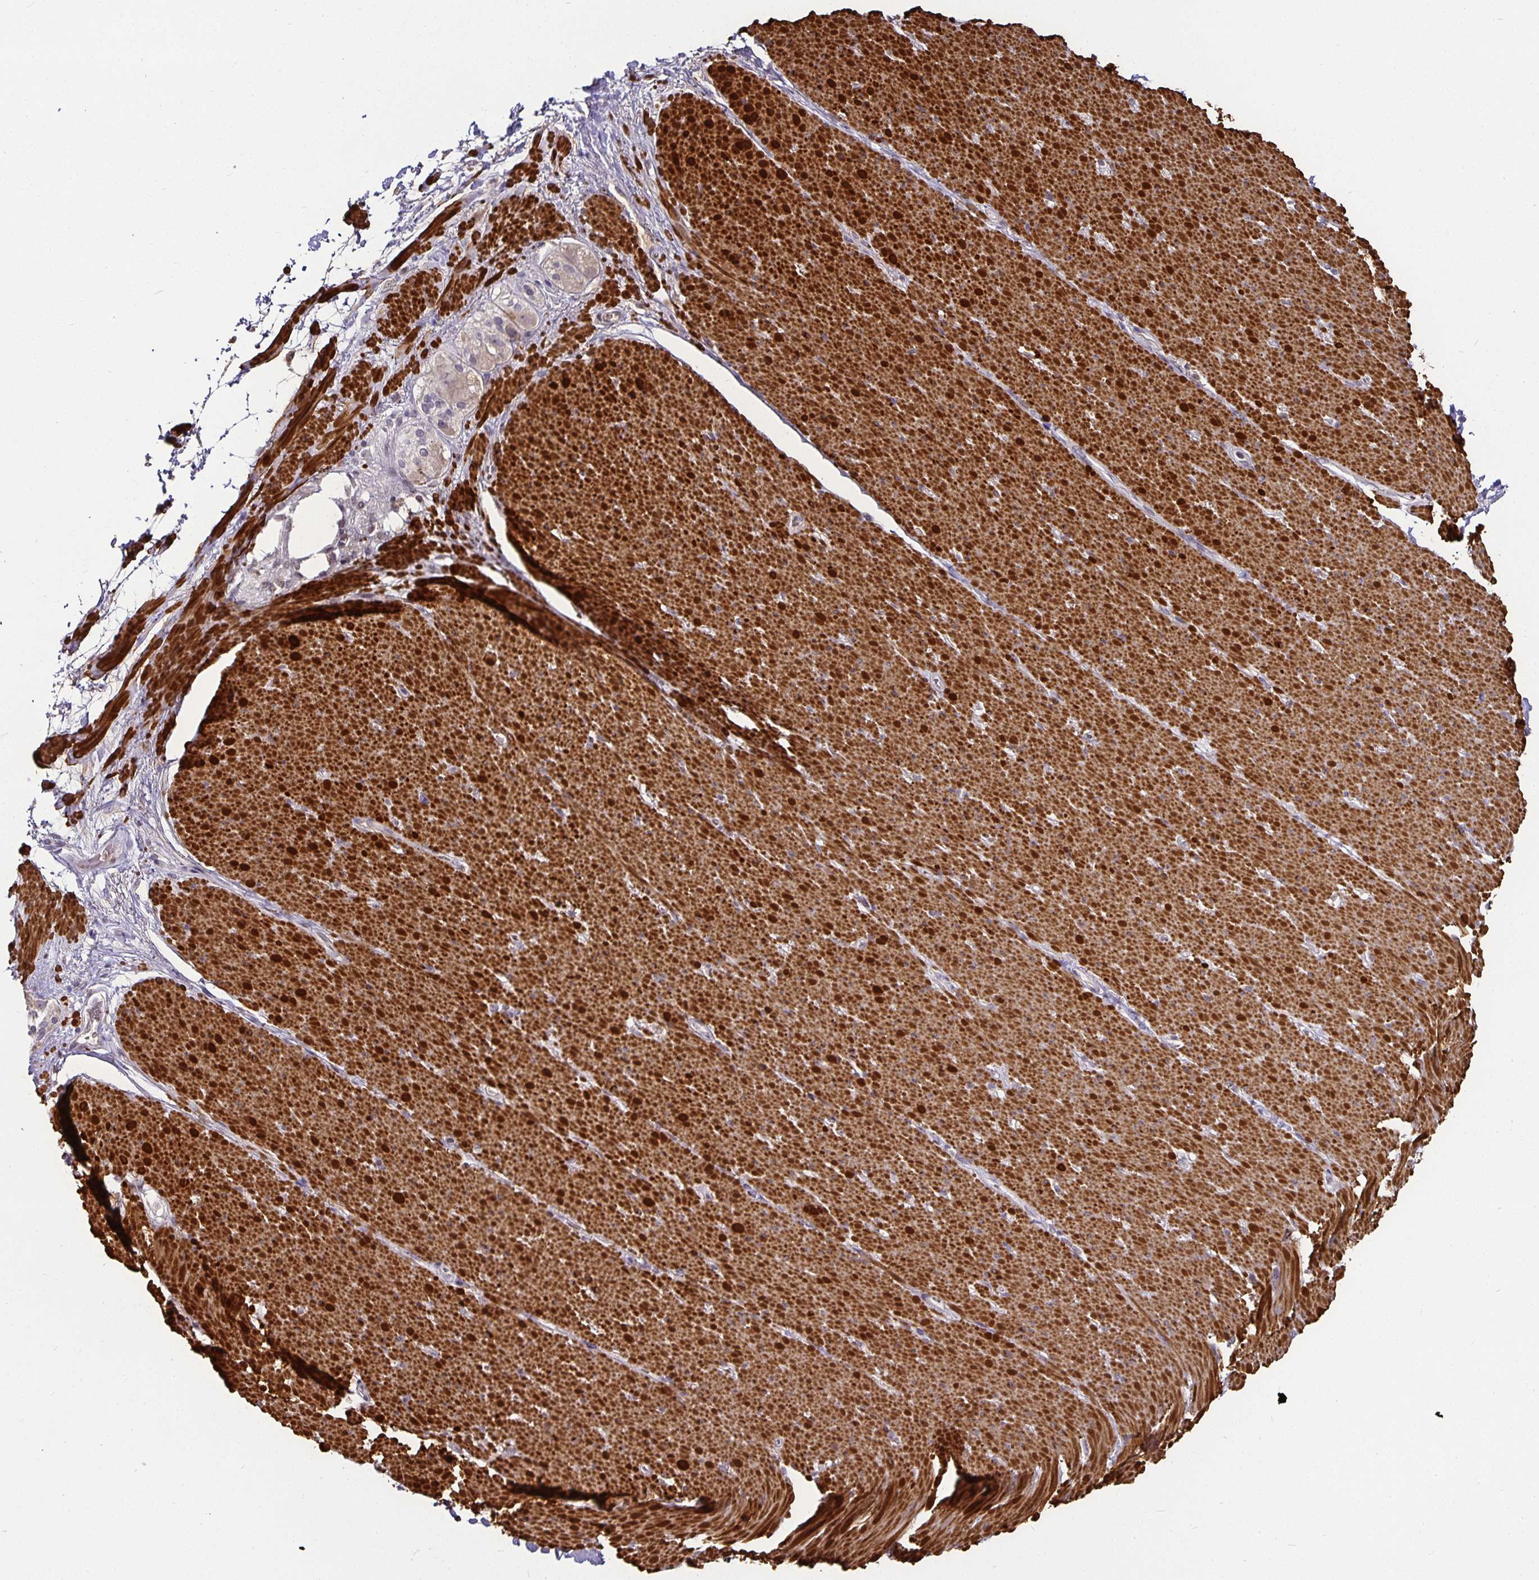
{"staining": {"intensity": "strong", "quantity": ">75%", "location": "cytoplasmic/membranous"}, "tissue": "smooth muscle", "cell_type": "Smooth muscle cells", "image_type": "normal", "snomed": [{"axis": "morphology", "description": "Normal tissue, NOS"}, {"axis": "topography", "description": "Smooth muscle"}, {"axis": "topography", "description": "Rectum"}], "caption": "Strong cytoplasmic/membranous positivity for a protein is seen in about >75% of smooth muscle cells of benign smooth muscle using immunohistochemistry (IHC).", "gene": "CA12", "patient": {"sex": "male", "age": 53}}